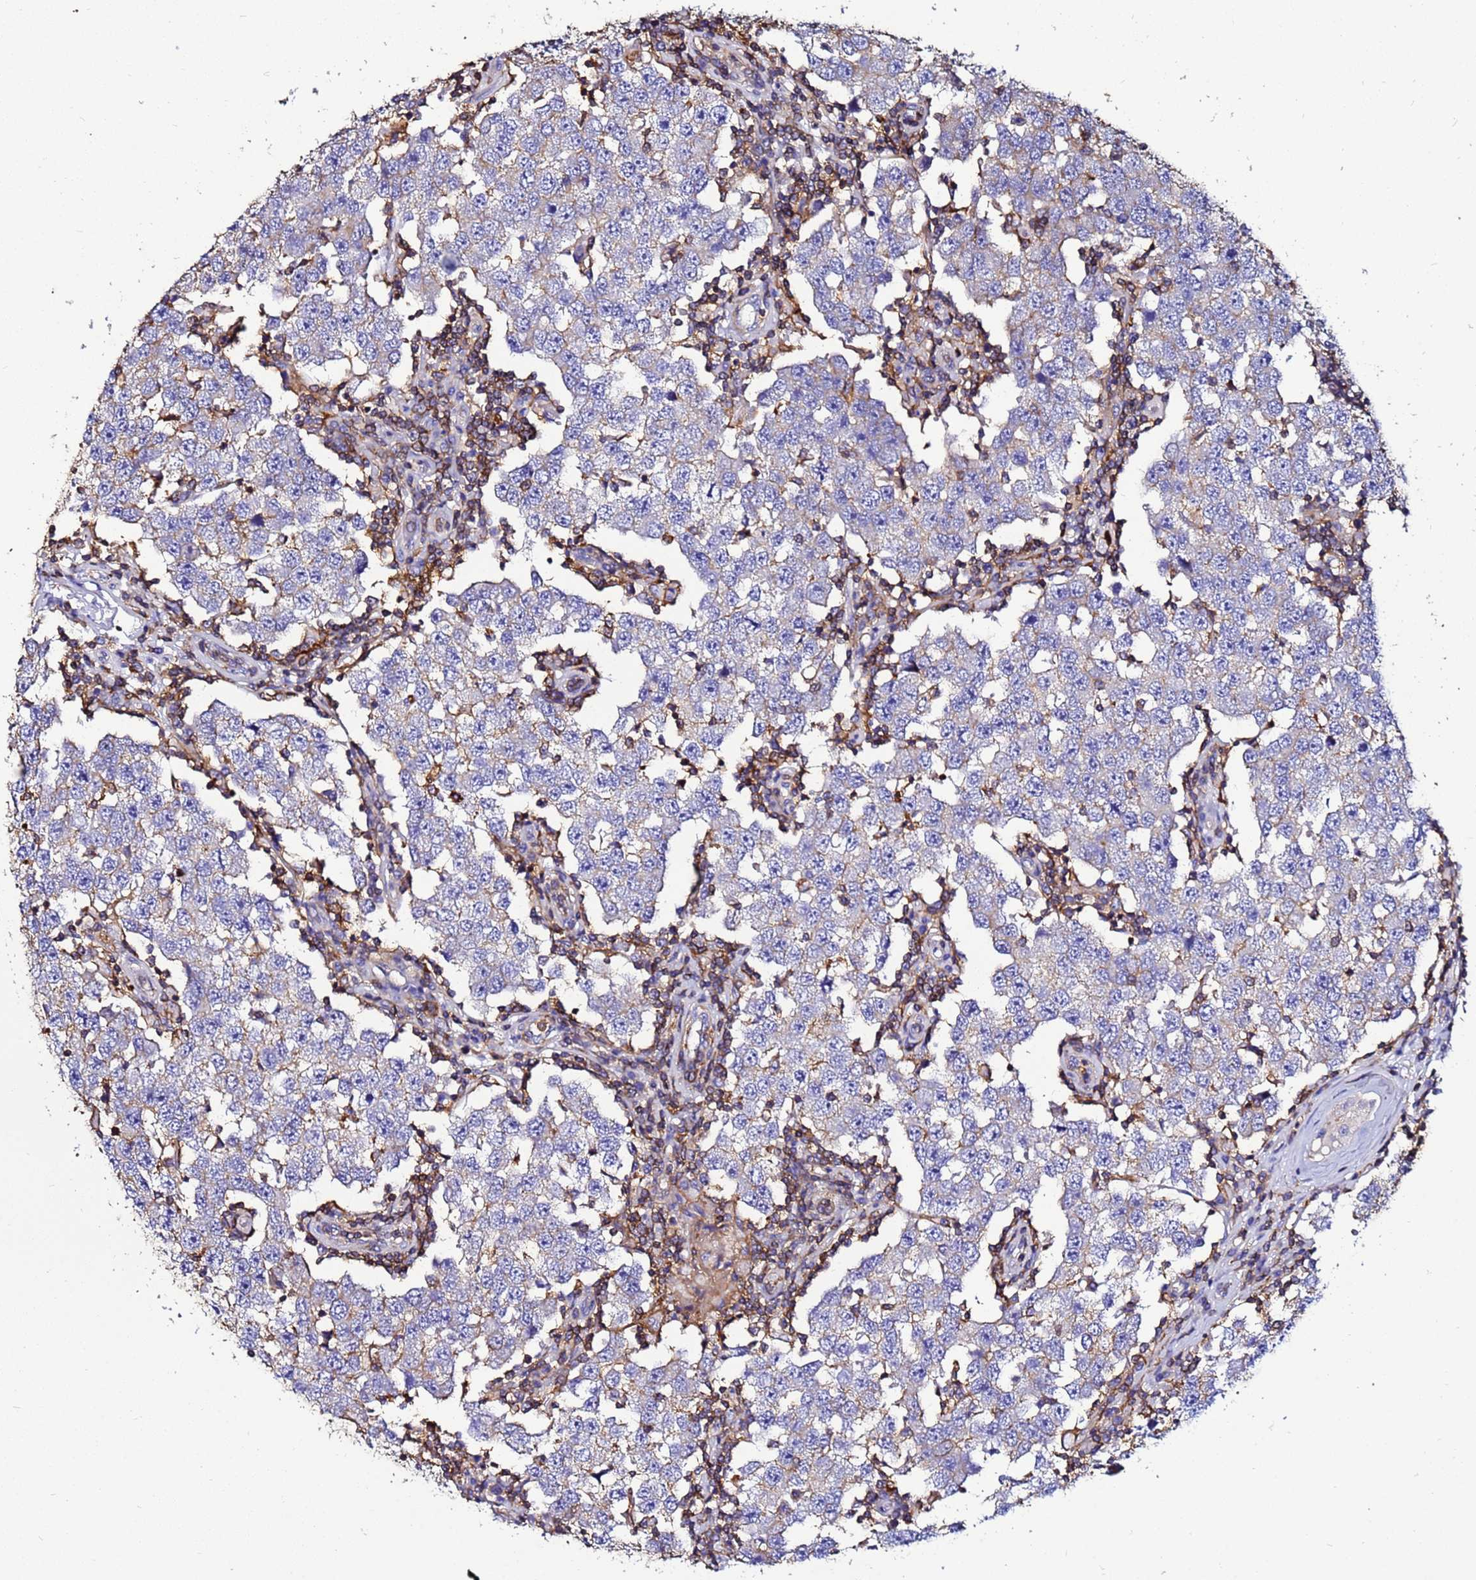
{"staining": {"intensity": "negative", "quantity": "none", "location": "none"}, "tissue": "testis cancer", "cell_type": "Tumor cells", "image_type": "cancer", "snomed": [{"axis": "morphology", "description": "Seminoma, NOS"}, {"axis": "topography", "description": "Testis"}], "caption": "Image shows no protein positivity in tumor cells of testis cancer (seminoma) tissue. (Stains: DAB IHC with hematoxylin counter stain, Microscopy: brightfield microscopy at high magnification).", "gene": "ACTB", "patient": {"sex": "male", "age": 34}}